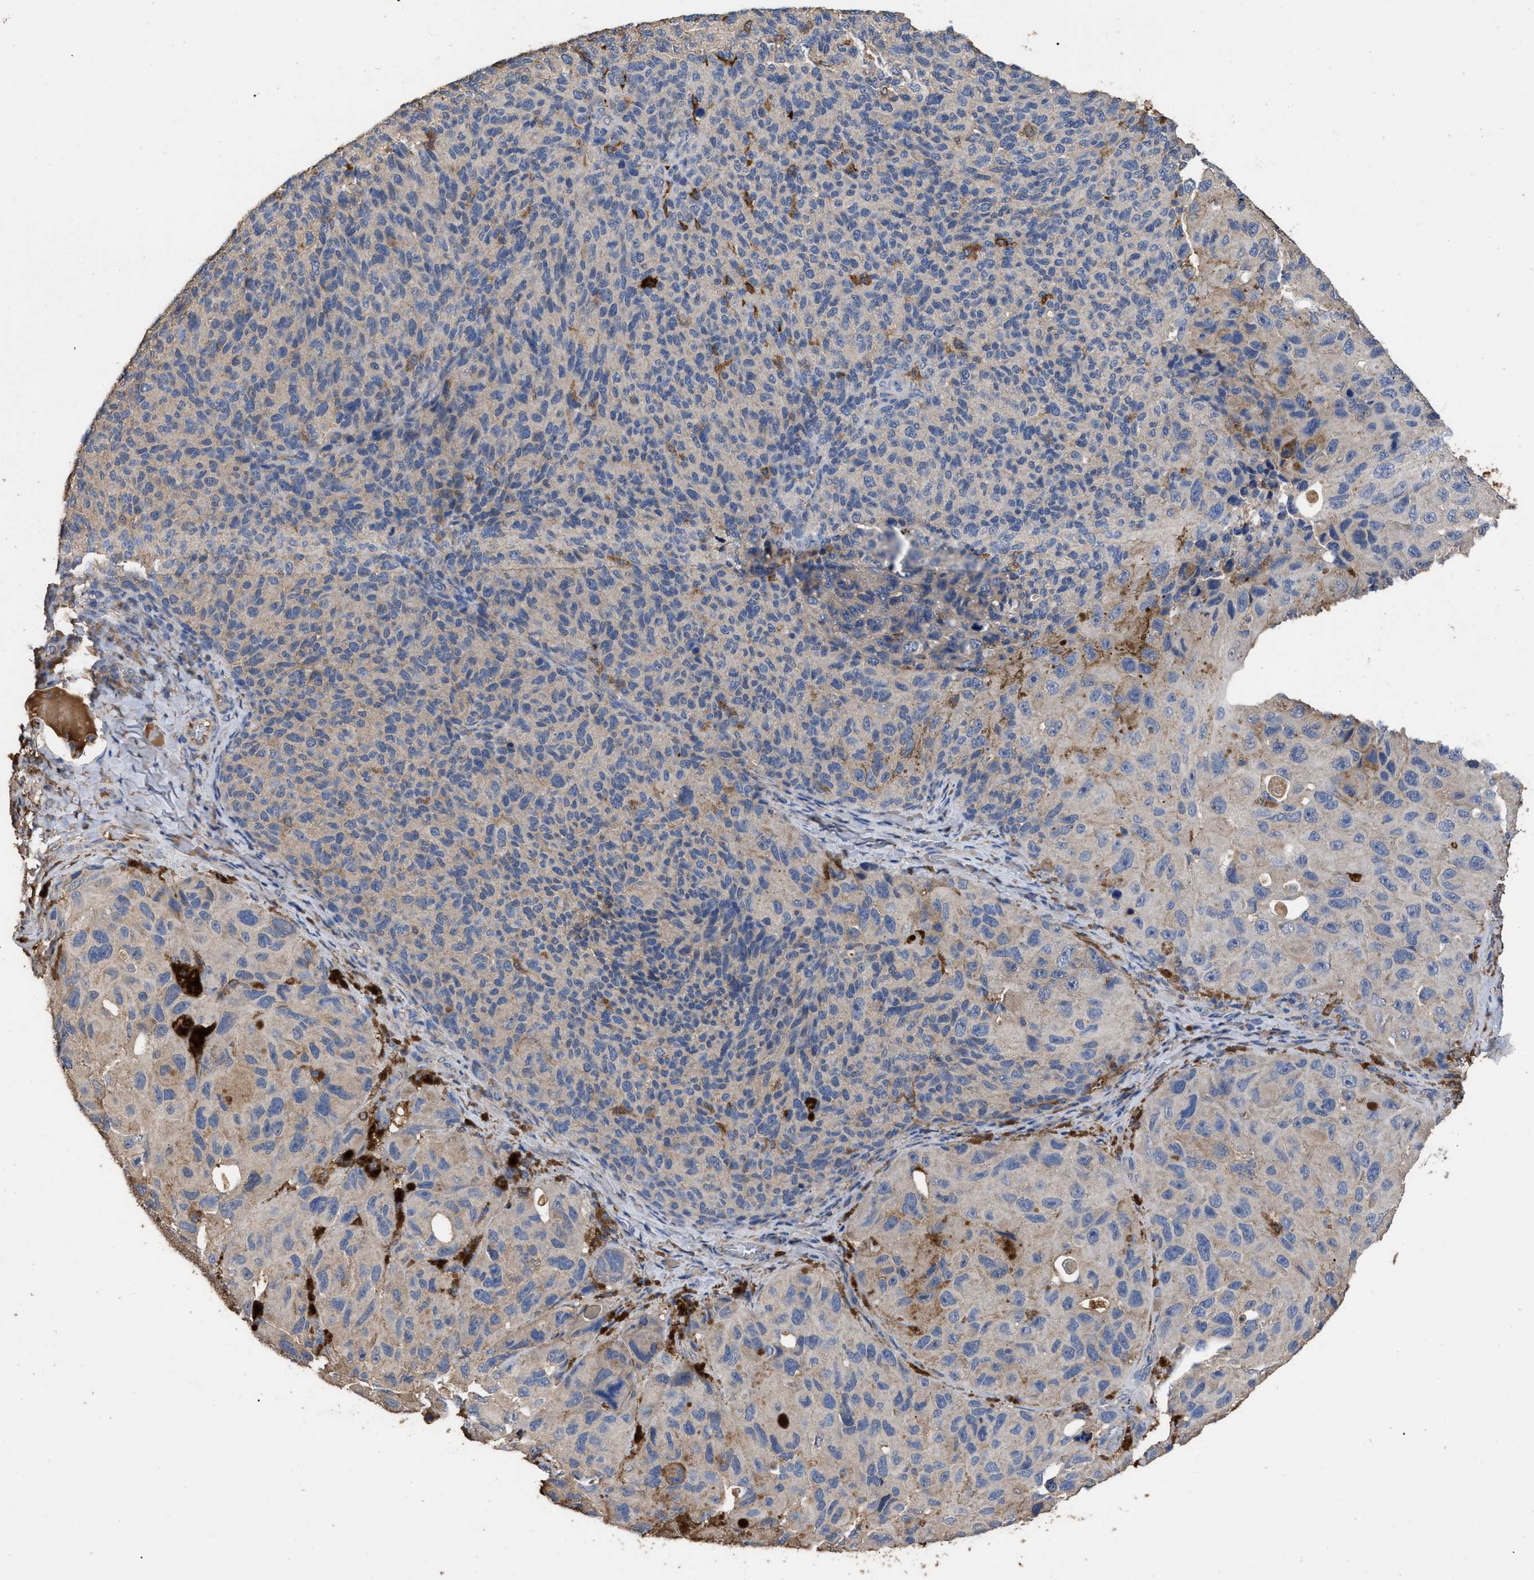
{"staining": {"intensity": "moderate", "quantity": "<25%", "location": "cytoplasmic/membranous"}, "tissue": "melanoma", "cell_type": "Tumor cells", "image_type": "cancer", "snomed": [{"axis": "morphology", "description": "Malignant melanoma, NOS"}, {"axis": "topography", "description": "Skin"}], "caption": "A brown stain highlights moderate cytoplasmic/membranous positivity of a protein in malignant melanoma tumor cells. (IHC, brightfield microscopy, high magnification).", "gene": "GPR179", "patient": {"sex": "female", "age": 73}}